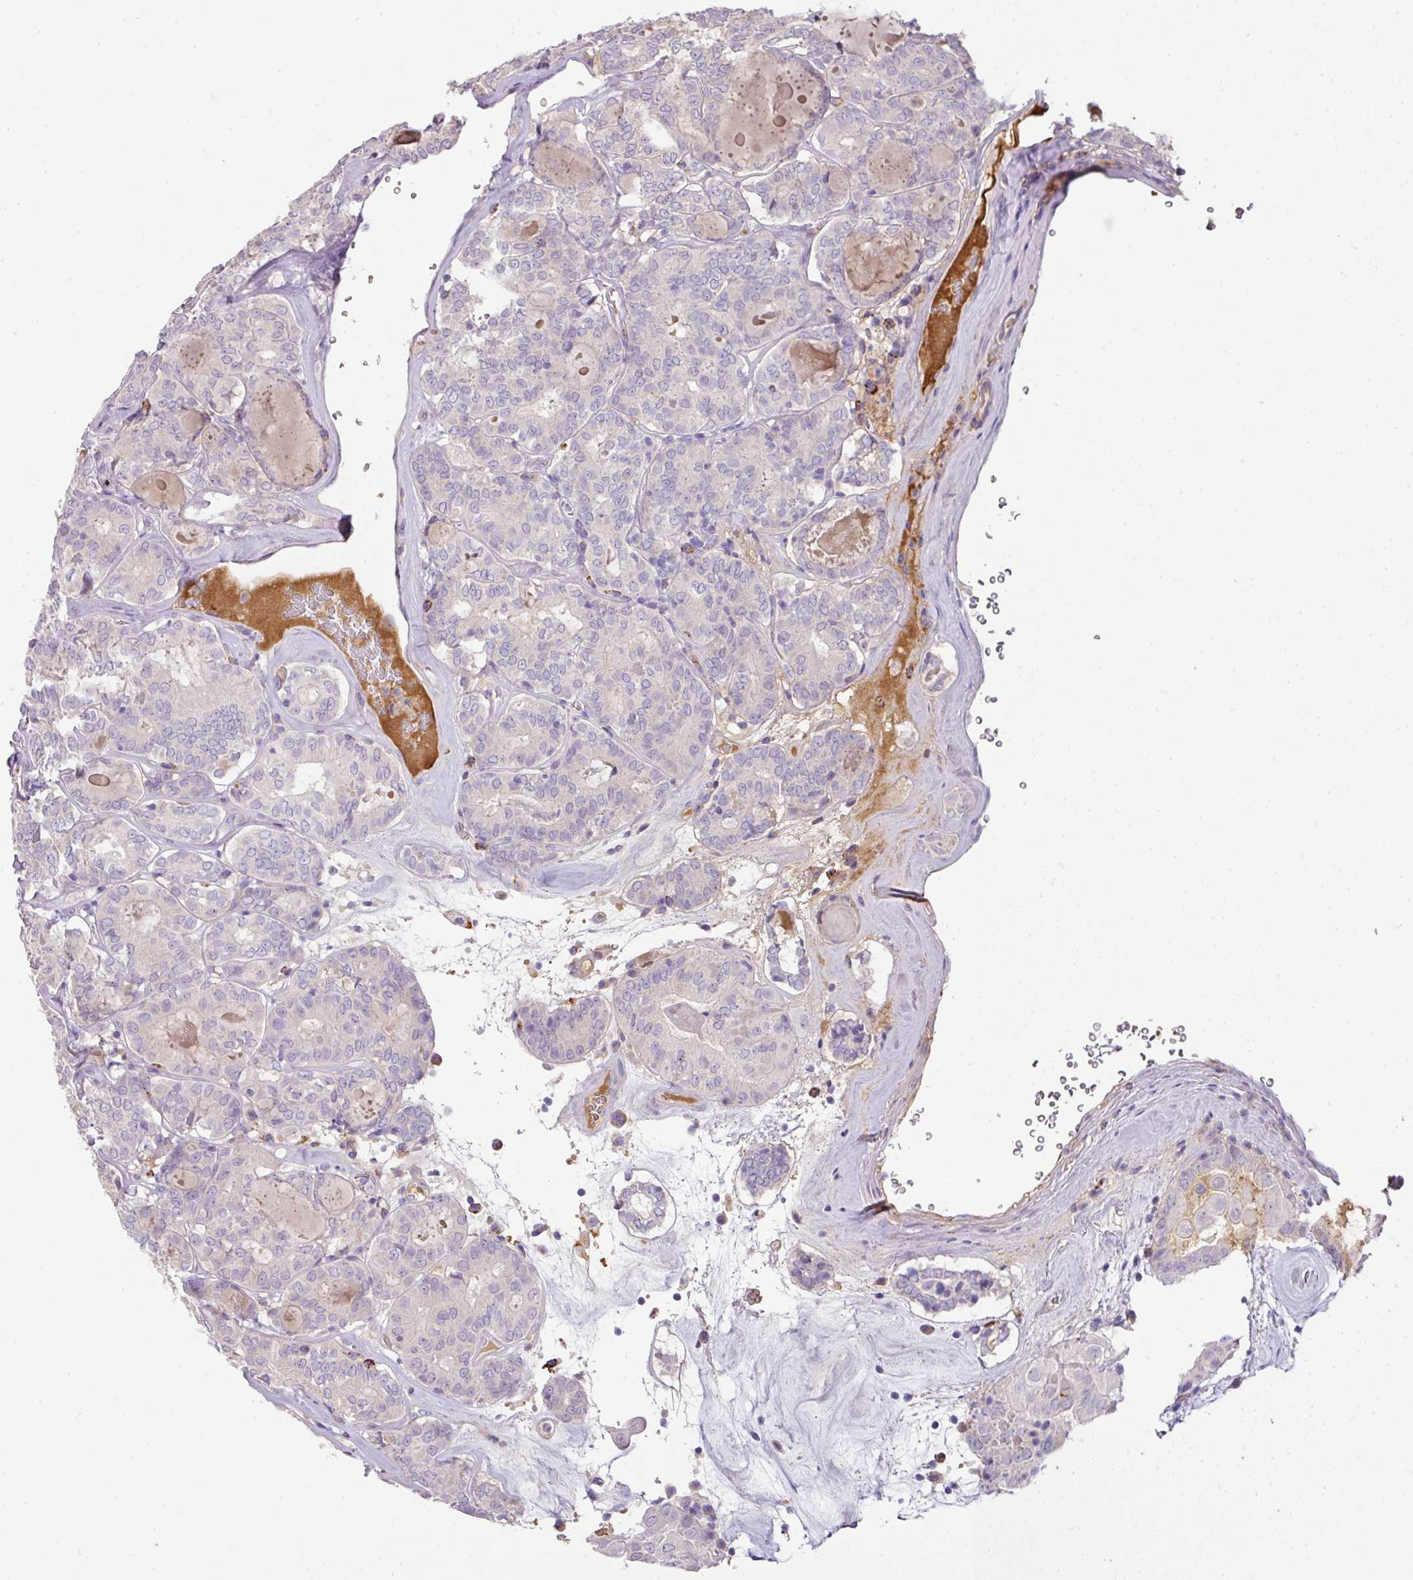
{"staining": {"intensity": "negative", "quantity": "none", "location": "none"}, "tissue": "thyroid cancer", "cell_type": "Tumor cells", "image_type": "cancer", "snomed": [{"axis": "morphology", "description": "Papillary adenocarcinoma, NOS"}, {"axis": "topography", "description": "Thyroid gland"}], "caption": "A high-resolution image shows immunohistochemistry (IHC) staining of papillary adenocarcinoma (thyroid), which exhibits no significant staining in tumor cells.", "gene": "CCZ1", "patient": {"sex": "female", "age": 72}}